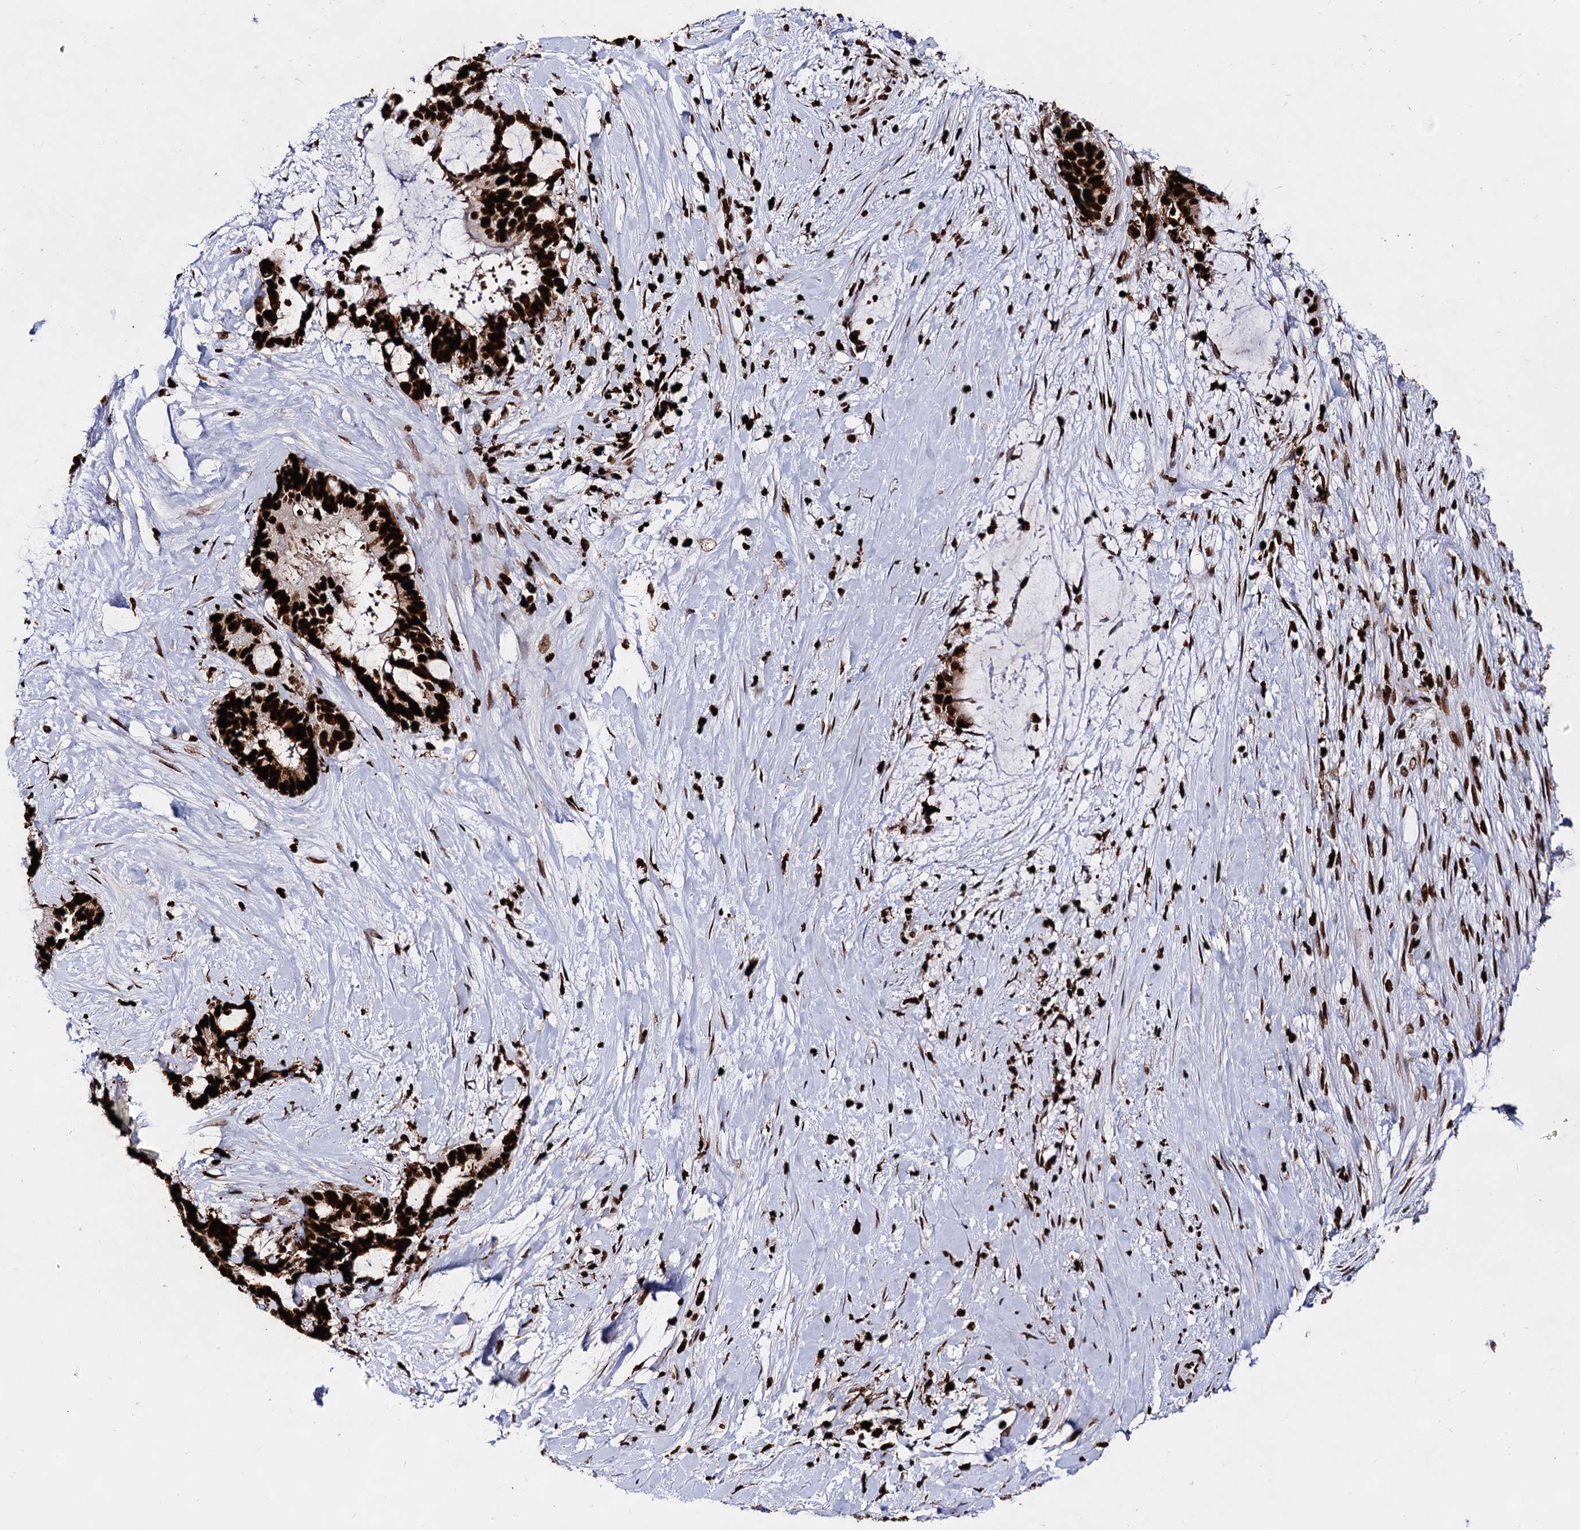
{"staining": {"intensity": "strong", "quantity": ">75%", "location": "nuclear"}, "tissue": "liver cancer", "cell_type": "Tumor cells", "image_type": "cancer", "snomed": [{"axis": "morphology", "description": "Normal tissue, NOS"}, {"axis": "morphology", "description": "Cholangiocarcinoma"}, {"axis": "topography", "description": "Liver"}, {"axis": "topography", "description": "Peripheral nerve tissue"}], "caption": "The immunohistochemical stain highlights strong nuclear expression in tumor cells of liver cancer (cholangiocarcinoma) tissue. Ihc stains the protein in brown and the nuclei are stained blue.", "gene": "HMGB2", "patient": {"sex": "female", "age": 73}}